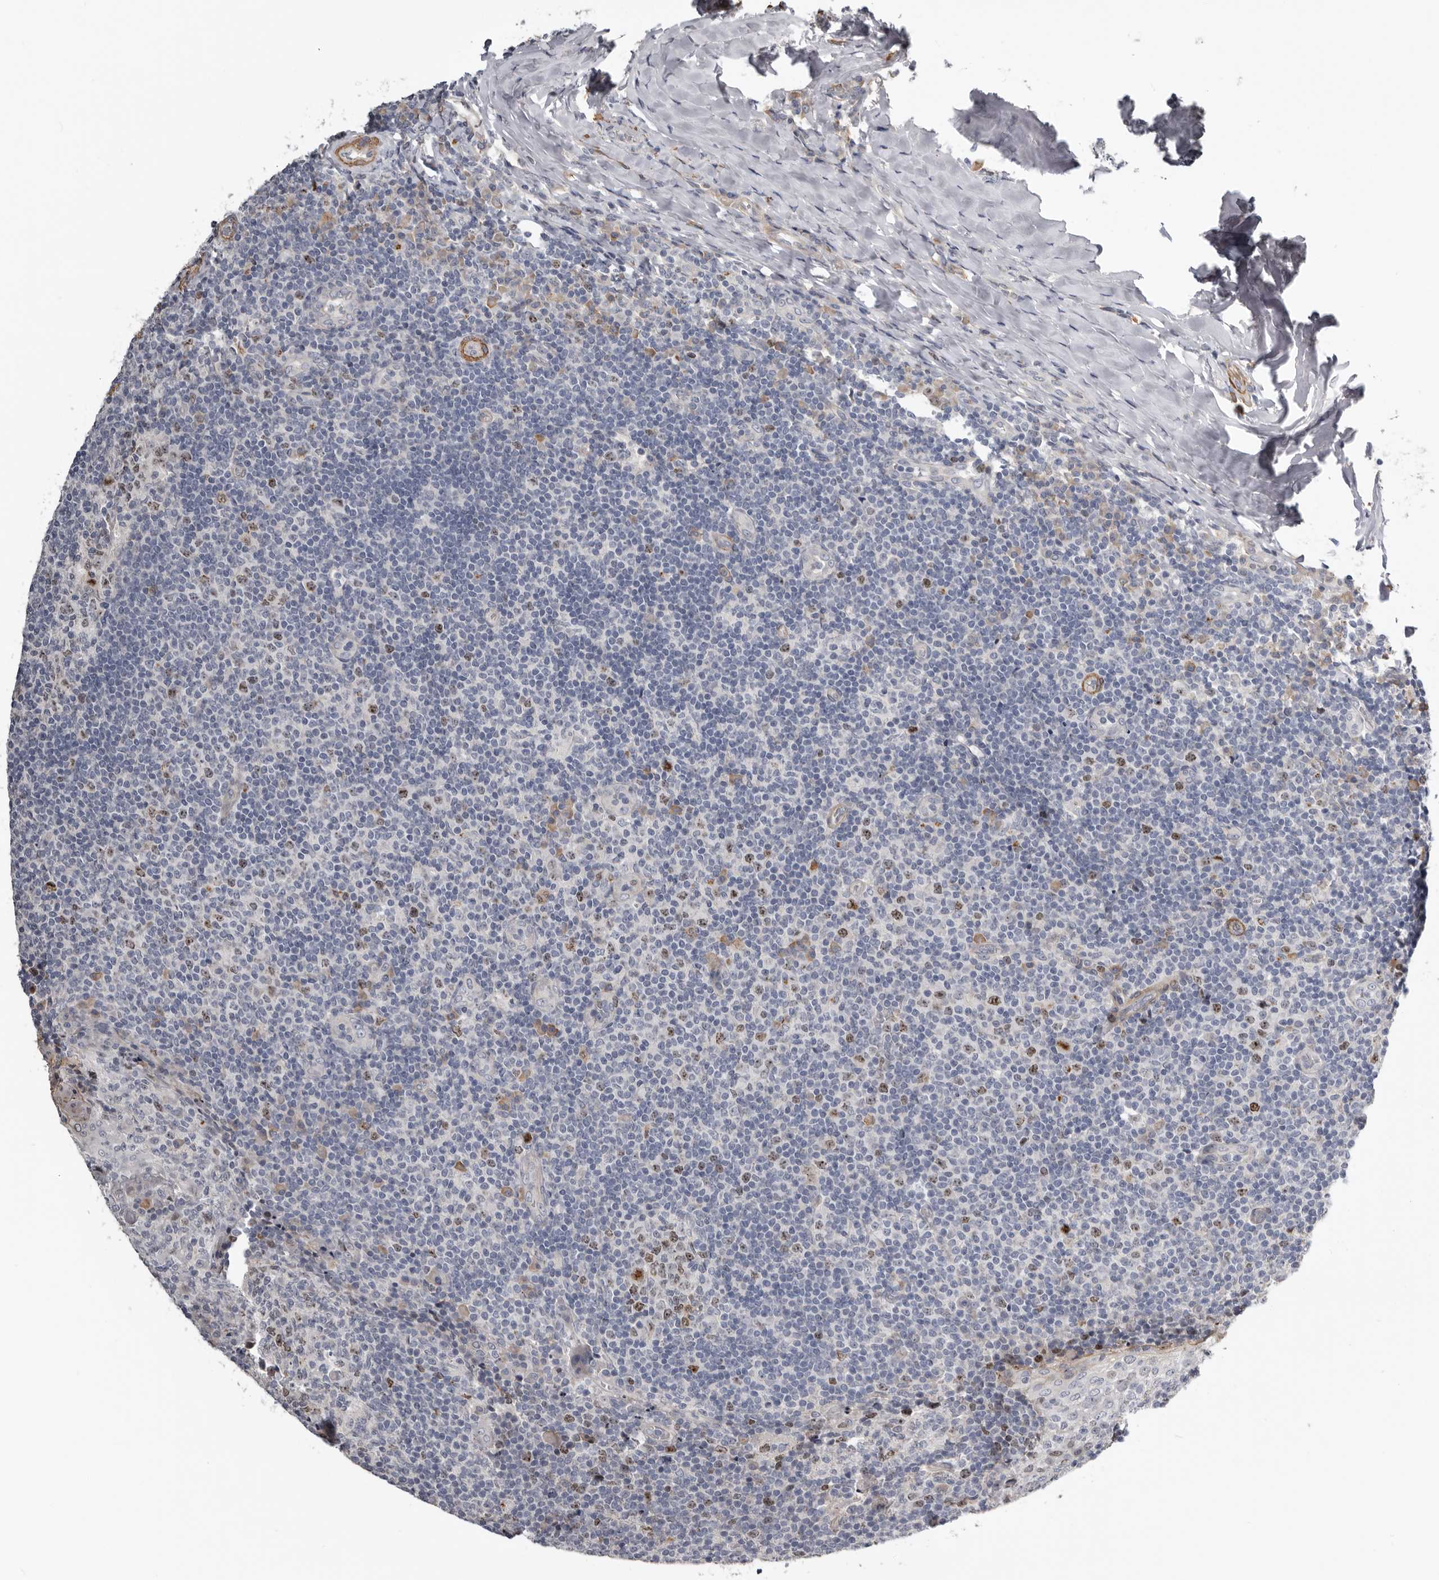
{"staining": {"intensity": "moderate", "quantity": "25%-75%", "location": "nuclear"}, "tissue": "tonsil", "cell_type": "Germinal center cells", "image_type": "normal", "snomed": [{"axis": "morphology", "description": "Normal tissue, NOS"}, {"axis": "topography", "description": "Tonsil"}], "caption": "This photomicrograph reveals benign tonsil stained with immunohistochemistry (IHC) to label a protein in brown. The nuclear of germinal center cells show moderate positivity for the protein. Nuclei are counter-stained blue.", "gene": "CDCA8", "patient": {"sex": "female", "age": 19}}